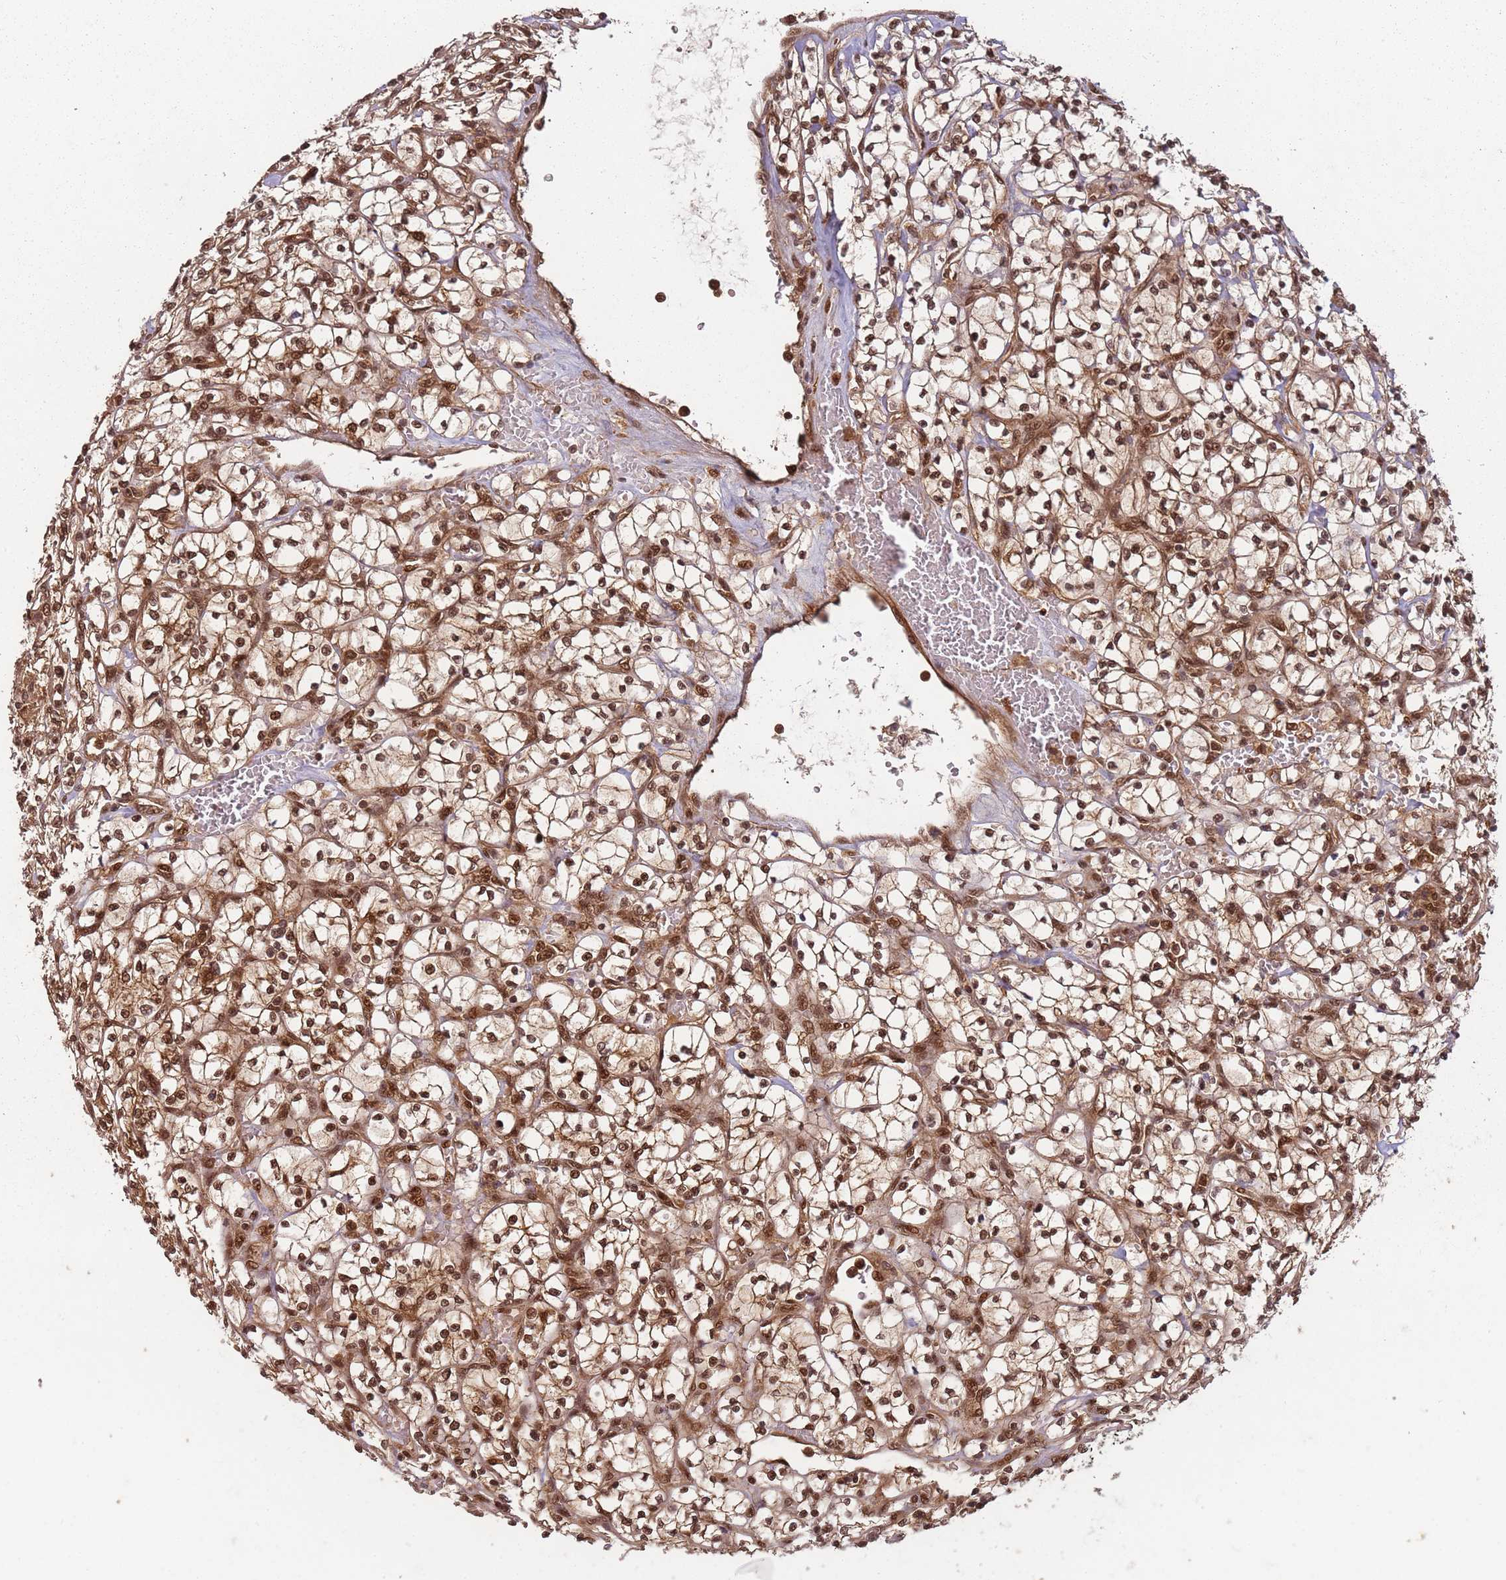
{"staining": {"intensity": "moderate", "quantity": ">75%", "location": "cytoplasmic/membranous,nuclear"}, "tissue": "renal cancer", "cell_type": "Tumor cells", "image_type": "cancer", "snomed": [{"axis": "morphology", "description": "Adenocarcinoma, NOS"}, {"axis": "topography", "description": "Kidney"}], "caption": "IHC of renal cancer shows medium levels of moderate cytoplasmic/membranous and nuclear positivity in about >75% of tumor cells.", "gene": "PGLS", "patient": {"sex": "female", "age": 64}}